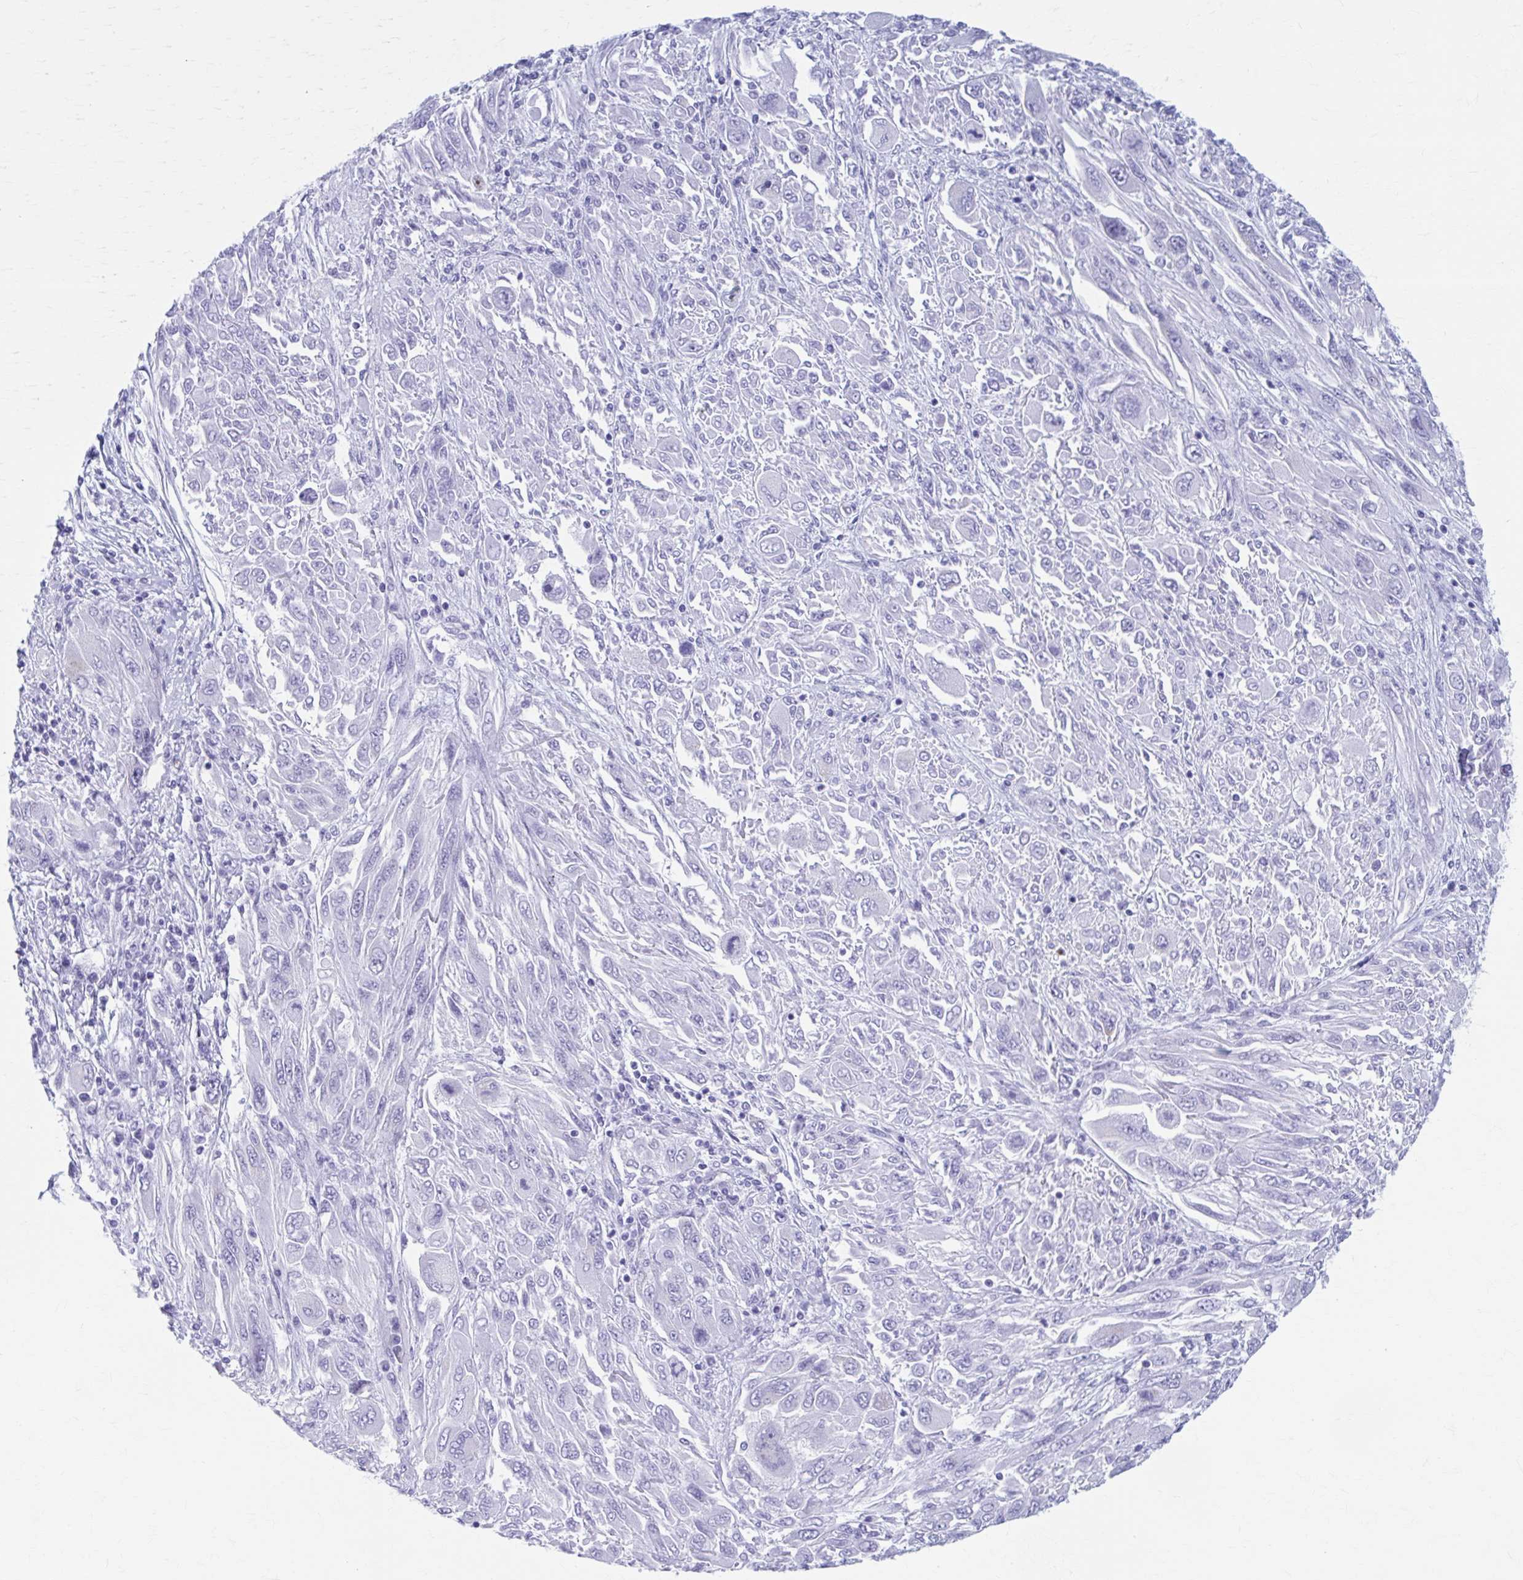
{"staining": {"intensity": "negative", "quantity": "none", "location": "none"}, "tissue": "melanoma", "cell_type": "Tumor cells", "image_type": "cancer", "snomed": [{"axis": "morphology", "description": "Malignant melanoma, NOS"}, {"axis": "topography", "description": "Skin"}], "caption": "Human melanoma stained for a protein using IHC shows no positivity in tumor cells.", "gene": "KCNE2", "patient": {"sex": "female", "age": 91}}